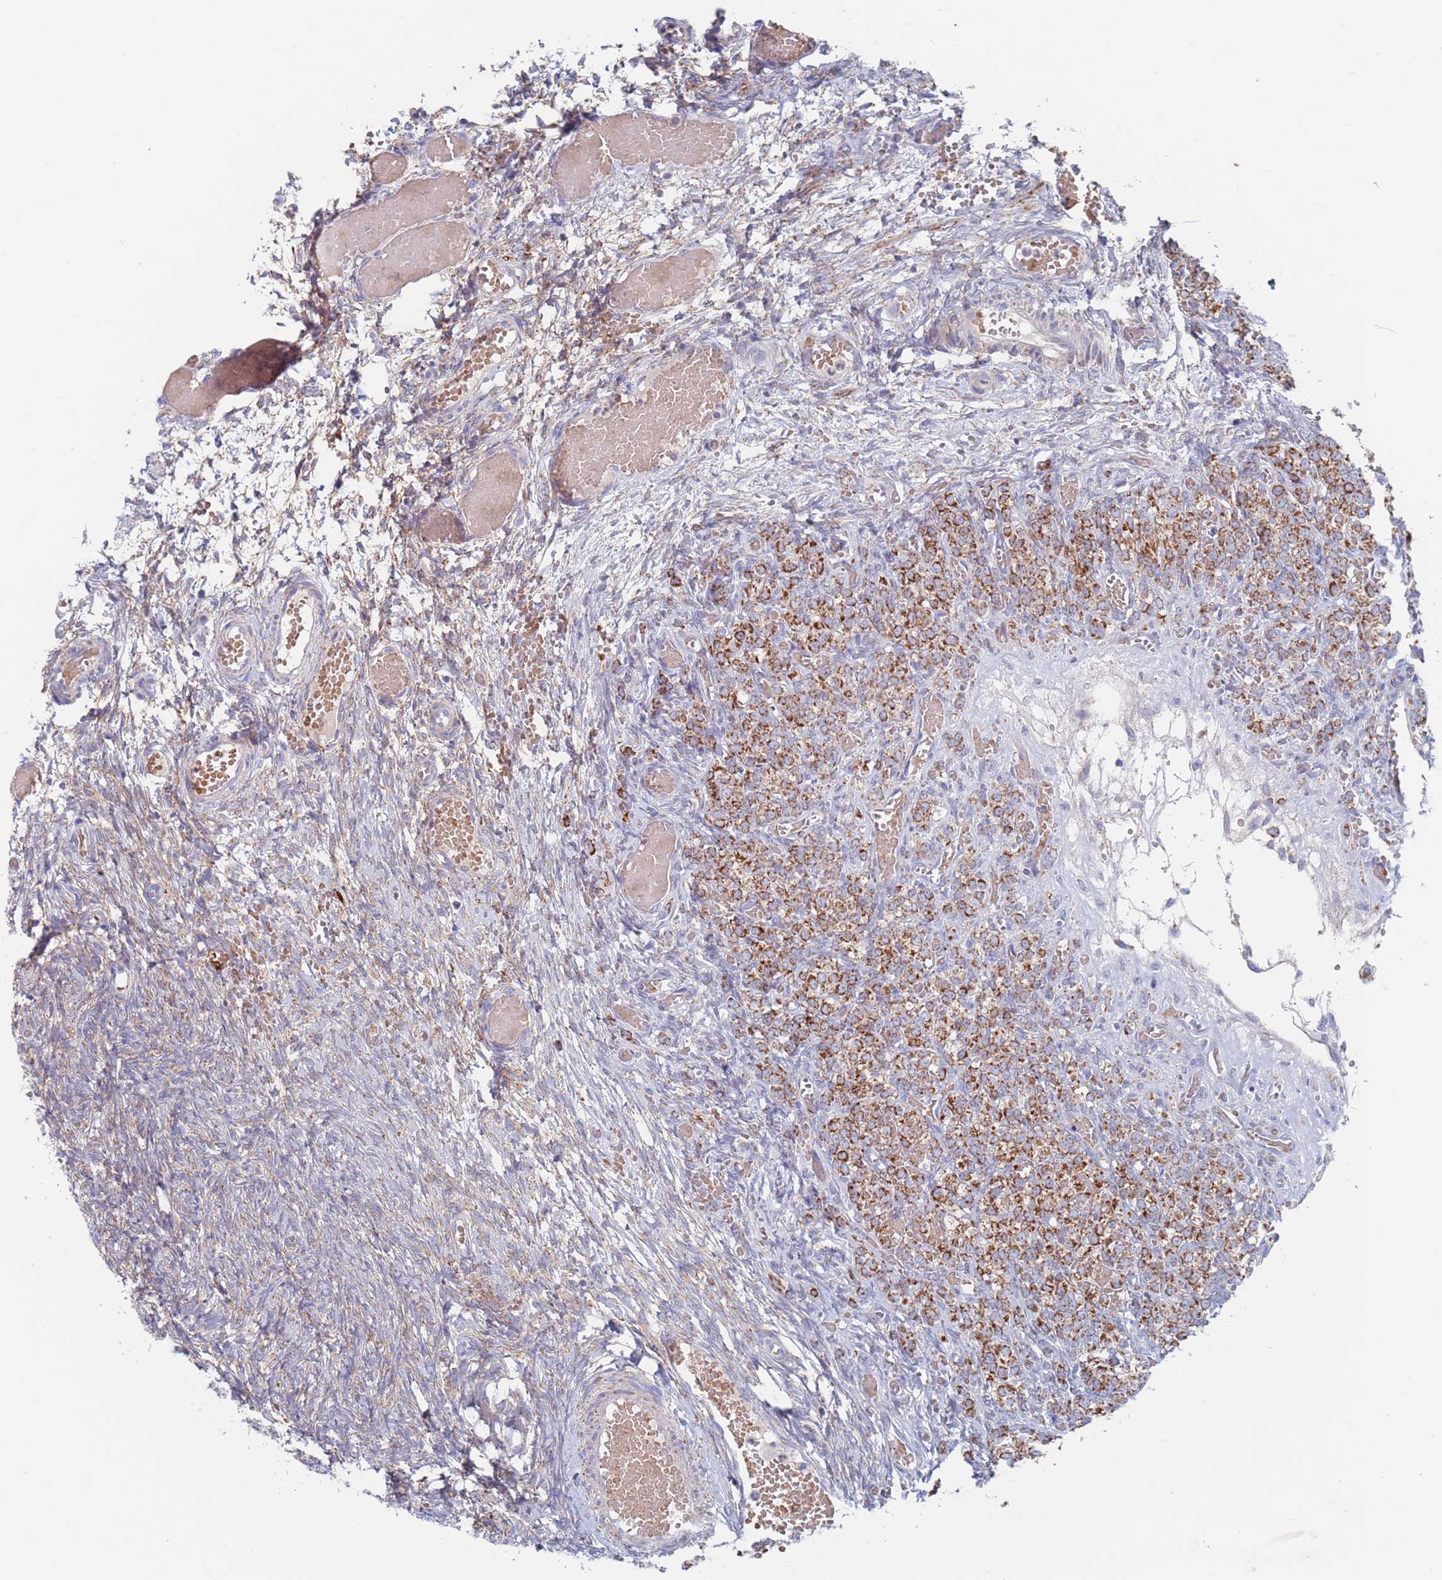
{"staining": {"intensity": "weak", "quantity": "<25%", "location": "cytoplasmic/membranous"}, "tissue": "ovary", "cell_type": "Ovarian stroma cells", "image_type": "normal", "snomed": [{"axis": "morphology", "description": "Adenocarcinoma, NOS"}, {"axis": "topography", "description": "Endometrium"}], "caption": "Photomicrograph shows no significant protein expression in ovarian stroma cells of normal ovary.", "gene": "CHCHD6", "patient": {"sex": "female", "age": 32}}